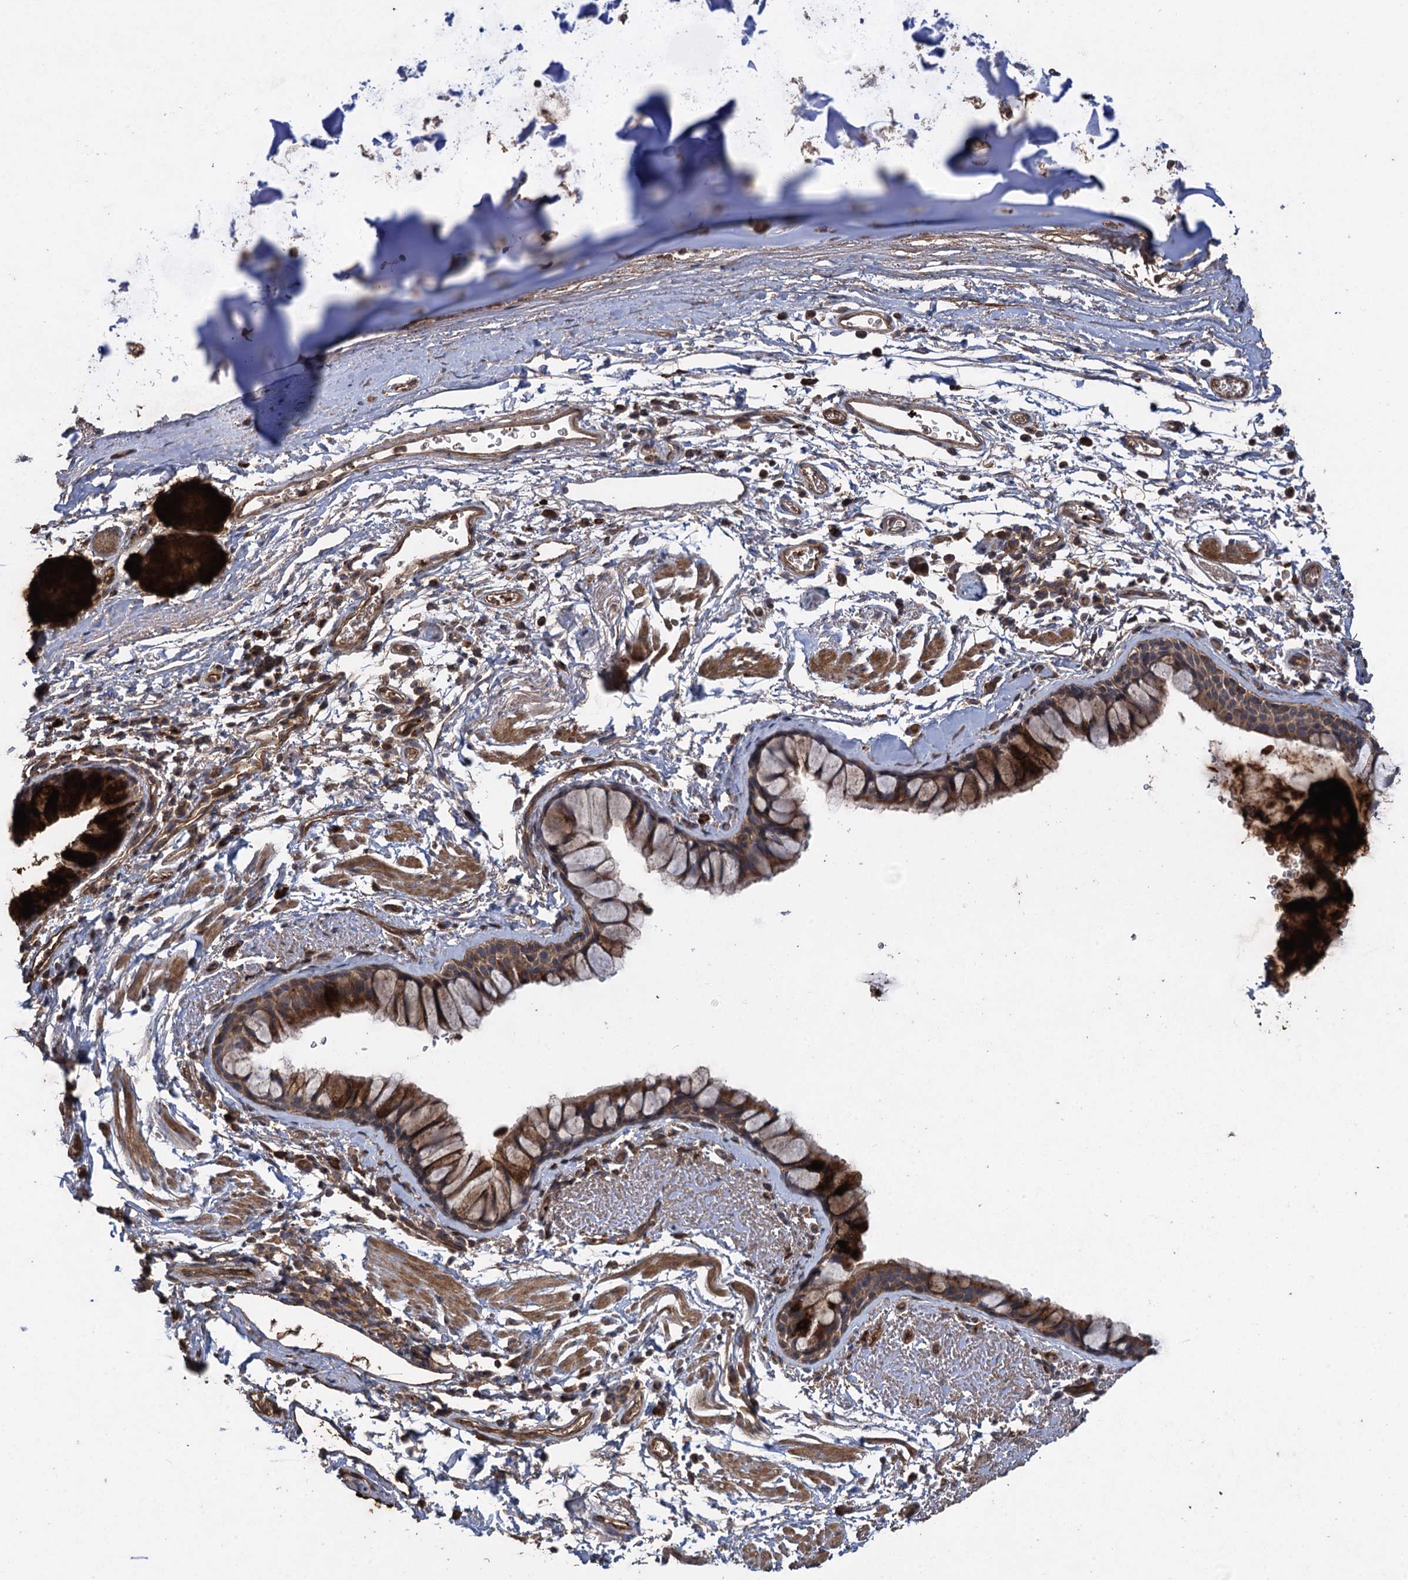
{"staining": {"intensity": "strong", "quantity": ">75%", "location": "cytoplasmic/membranous"}, "tissue": "bronchus", "cell_type": "Respiratory epithelial cells", "image_type": "normal", "snomed": [{"axis": "morphology", "description": "Normal tissue, NOS"}, {"axis": "topography", "description": "Bronchus"}], "caption": "The image exhibits a brown stain indicating the presence of a protein in the cytoplasmic/membranous of respiratory epithelial cells in bronchus.", "gene": "TXNDC11", "patient": {"sex": "male", "age": 65}}